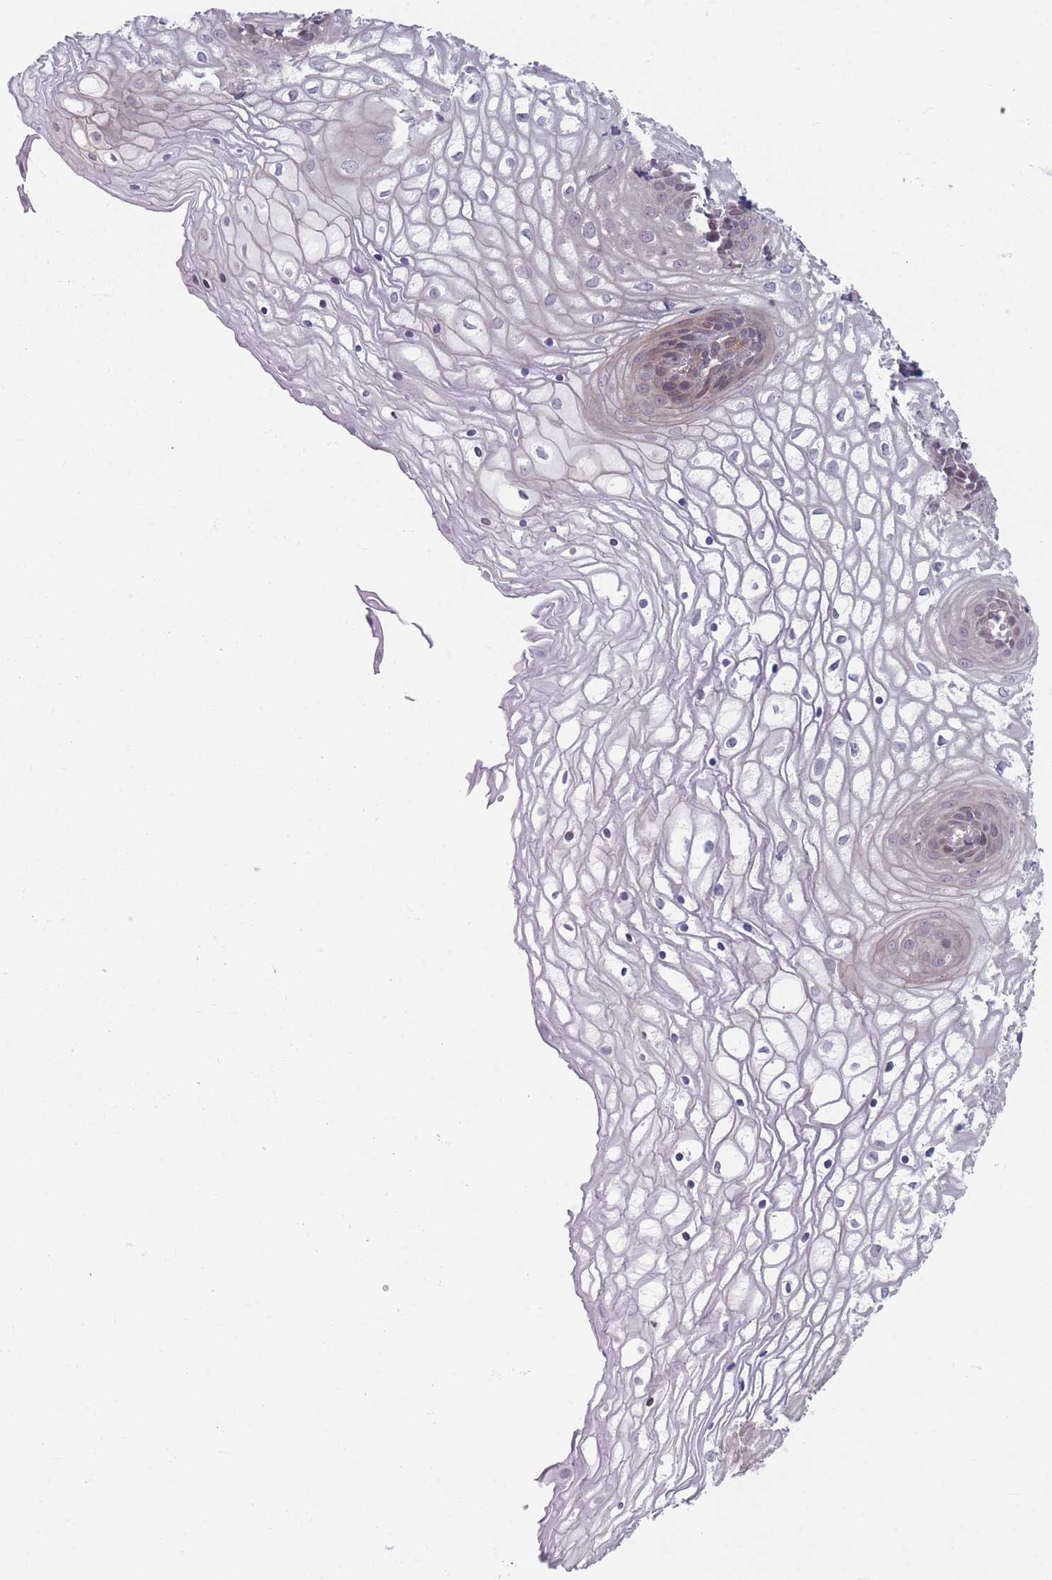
{"staining": {"intensity": "negative", "quantity": "none", "location": "none"}, "tissue": "vagina", "cell_type": "Squamous epithelial cells", "image_type": "normal", "snomed": [{"axis": "morphology", "description": "Normal tissue, NOS"}, {"axis": "topography", "description": "Vagina"}], "caption": "DAB immunohistochemical staining of unremarkable human vagina reveals no significant expression in squamous epithelial cells.", "gene": "VRK2", "patient": {"sex": "female", "age": 34}}